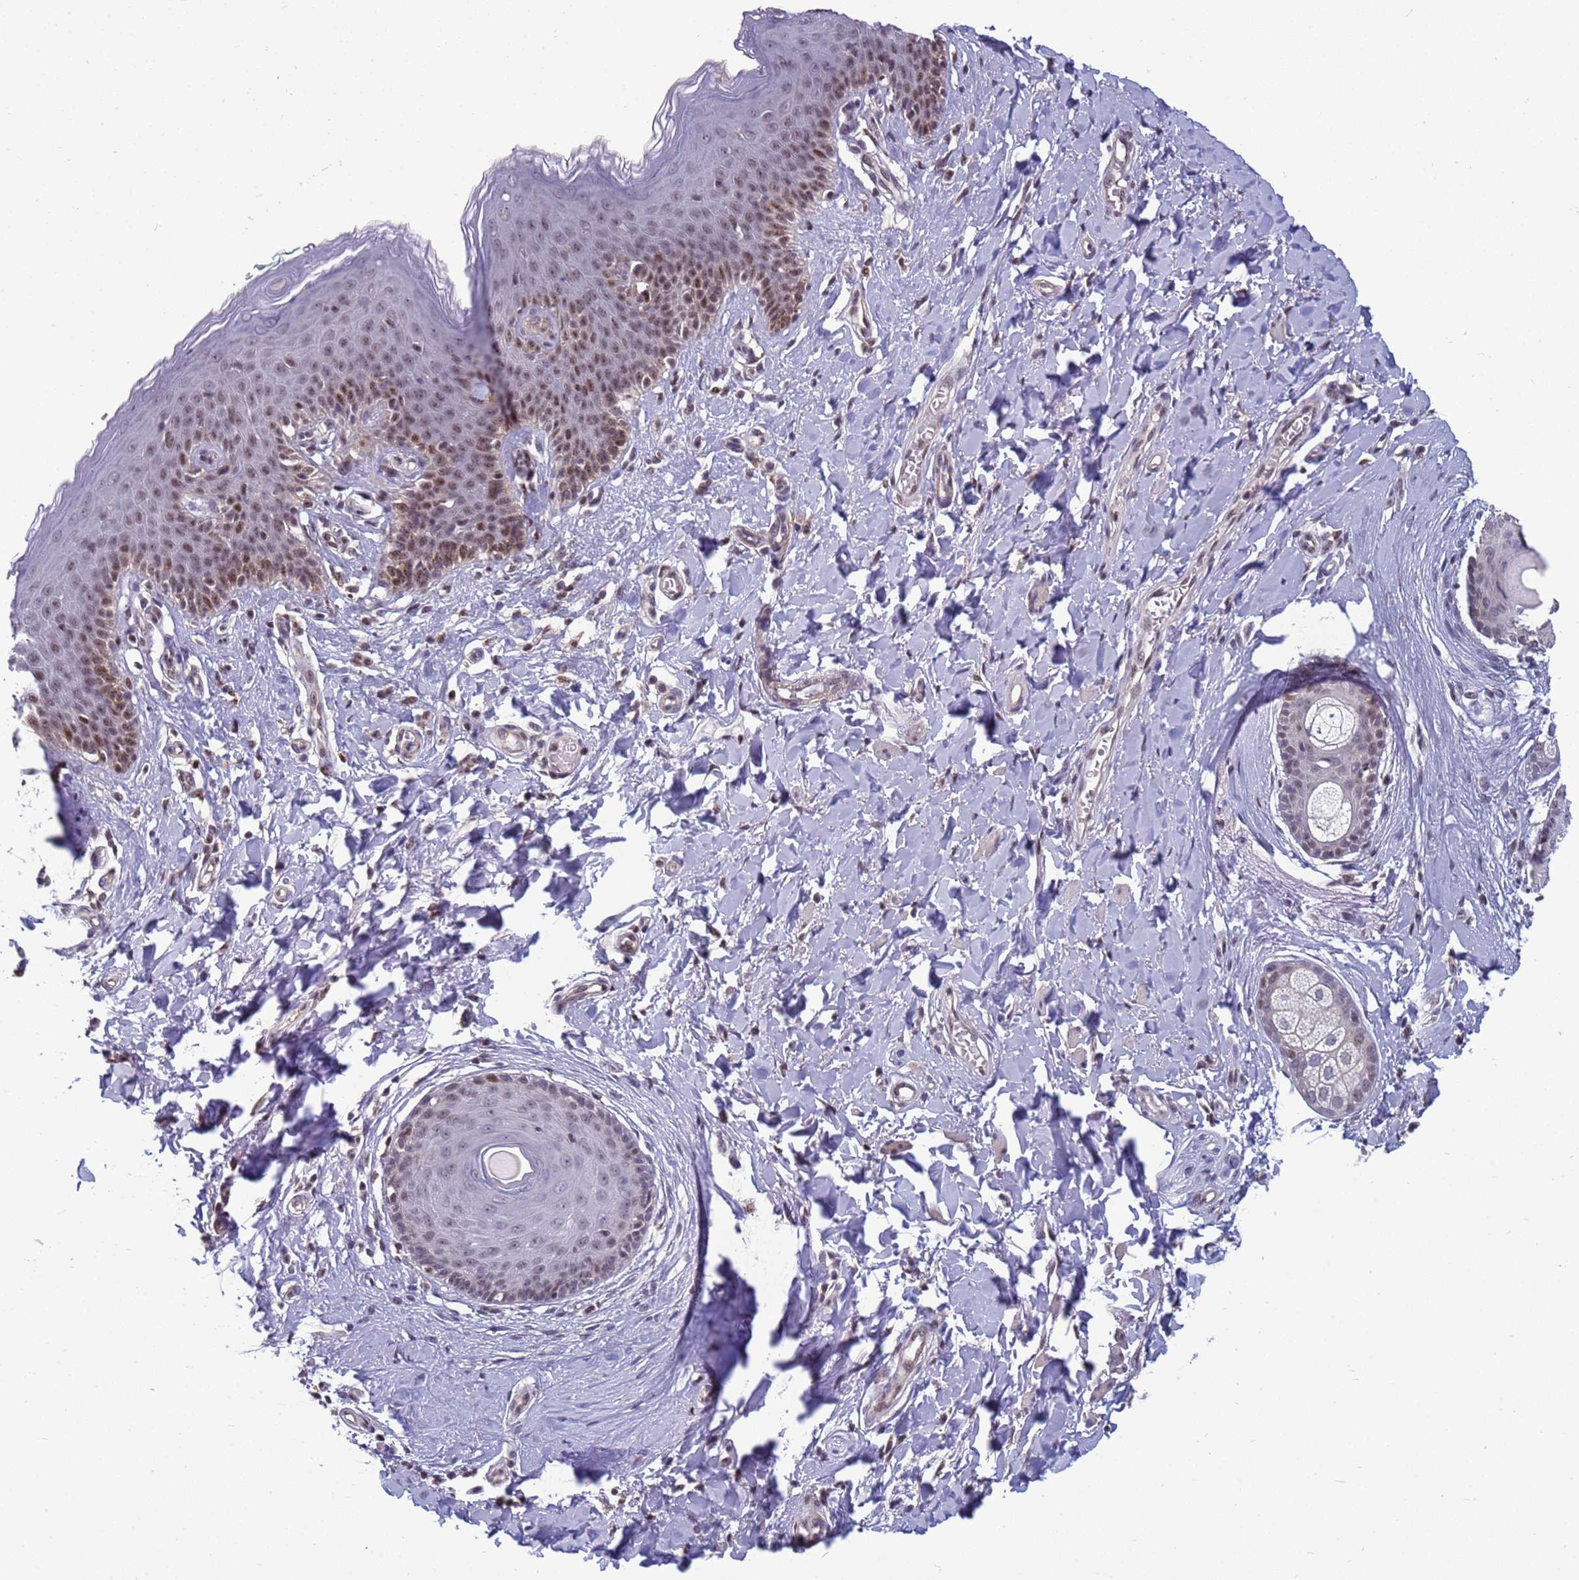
{"staining": {"intensity": "moderate", "quantity": "25%-75%", "location": "nuclear"}, "tissue": "skin", "cell_type": "Epidermal cells", "image_type": "normal", "snomed": [{"axis": "morphology", "description": "Normal tissue, NOS"}, {"axis": "topography", "description": "Vulva"}], "caption": "This is a micrograph of immunohistochemistry (IHC) staining of normal skin, which shows moderate positivity in the nuclear of epidermal cells.", "gene": "NSL1", "patient": {"sex": "female", "age": 66}}